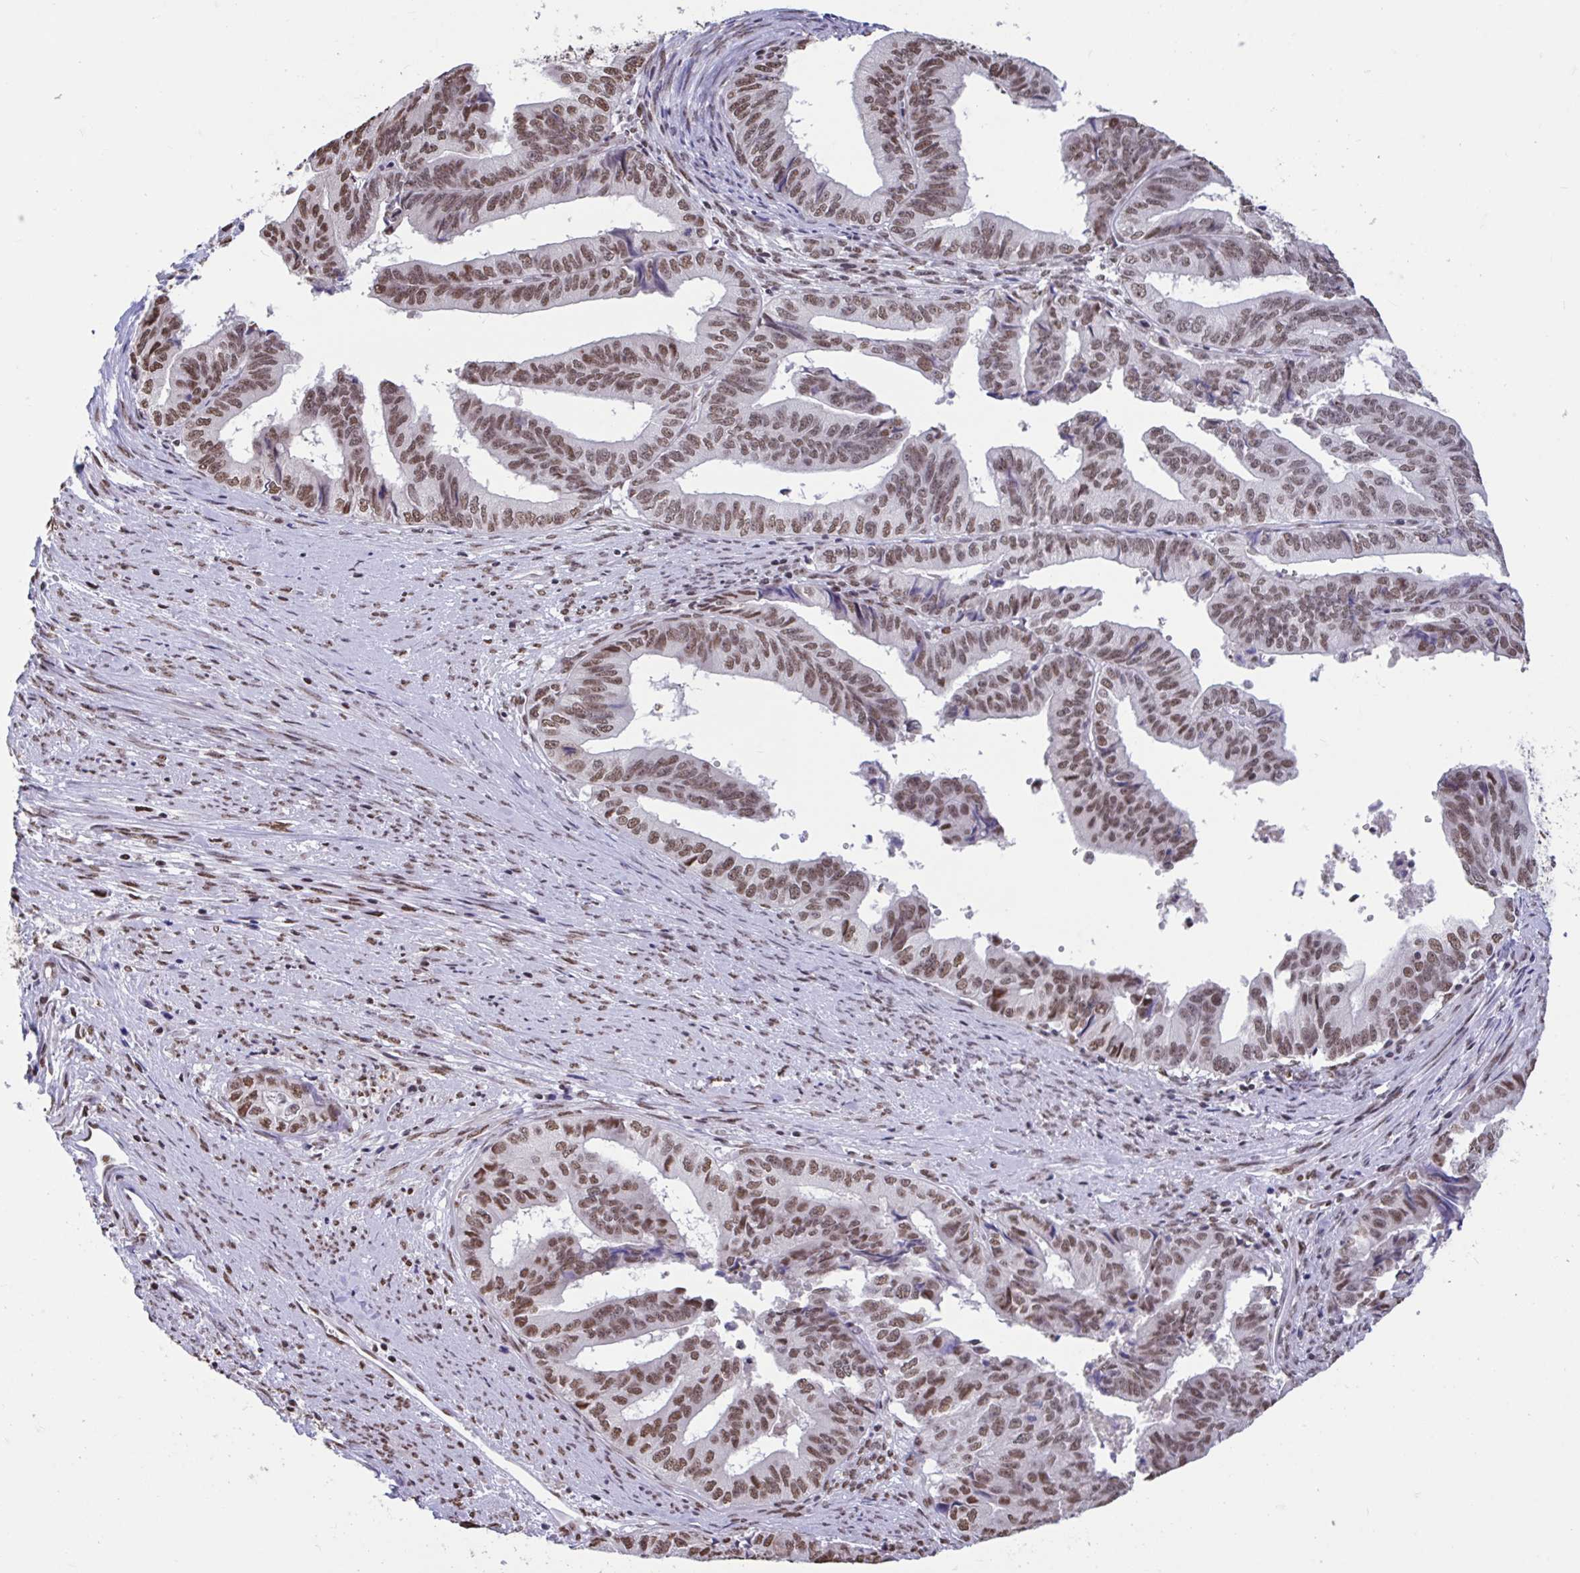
{"staining": {"intensity": "moderate", "quantity": ">75%", "location": "nuclear"}, "tissue": "endometrial cancer", "cell_type": "Tumor cells", "image_type": "cancer", "snomed": [{"axis": "morphology", "description": "Adenocarcinoma, NOS"}, {"axis": "topography", "description": "Endometrium"}], "caption": "Brown immunohistochemical staining in endometrial adenocarcinoma demonstrates moderate nuclear staining in about >75% of tumor cells.", "gene": "HNRNPDL", "patient": {"sex": "female", "age": 65}}